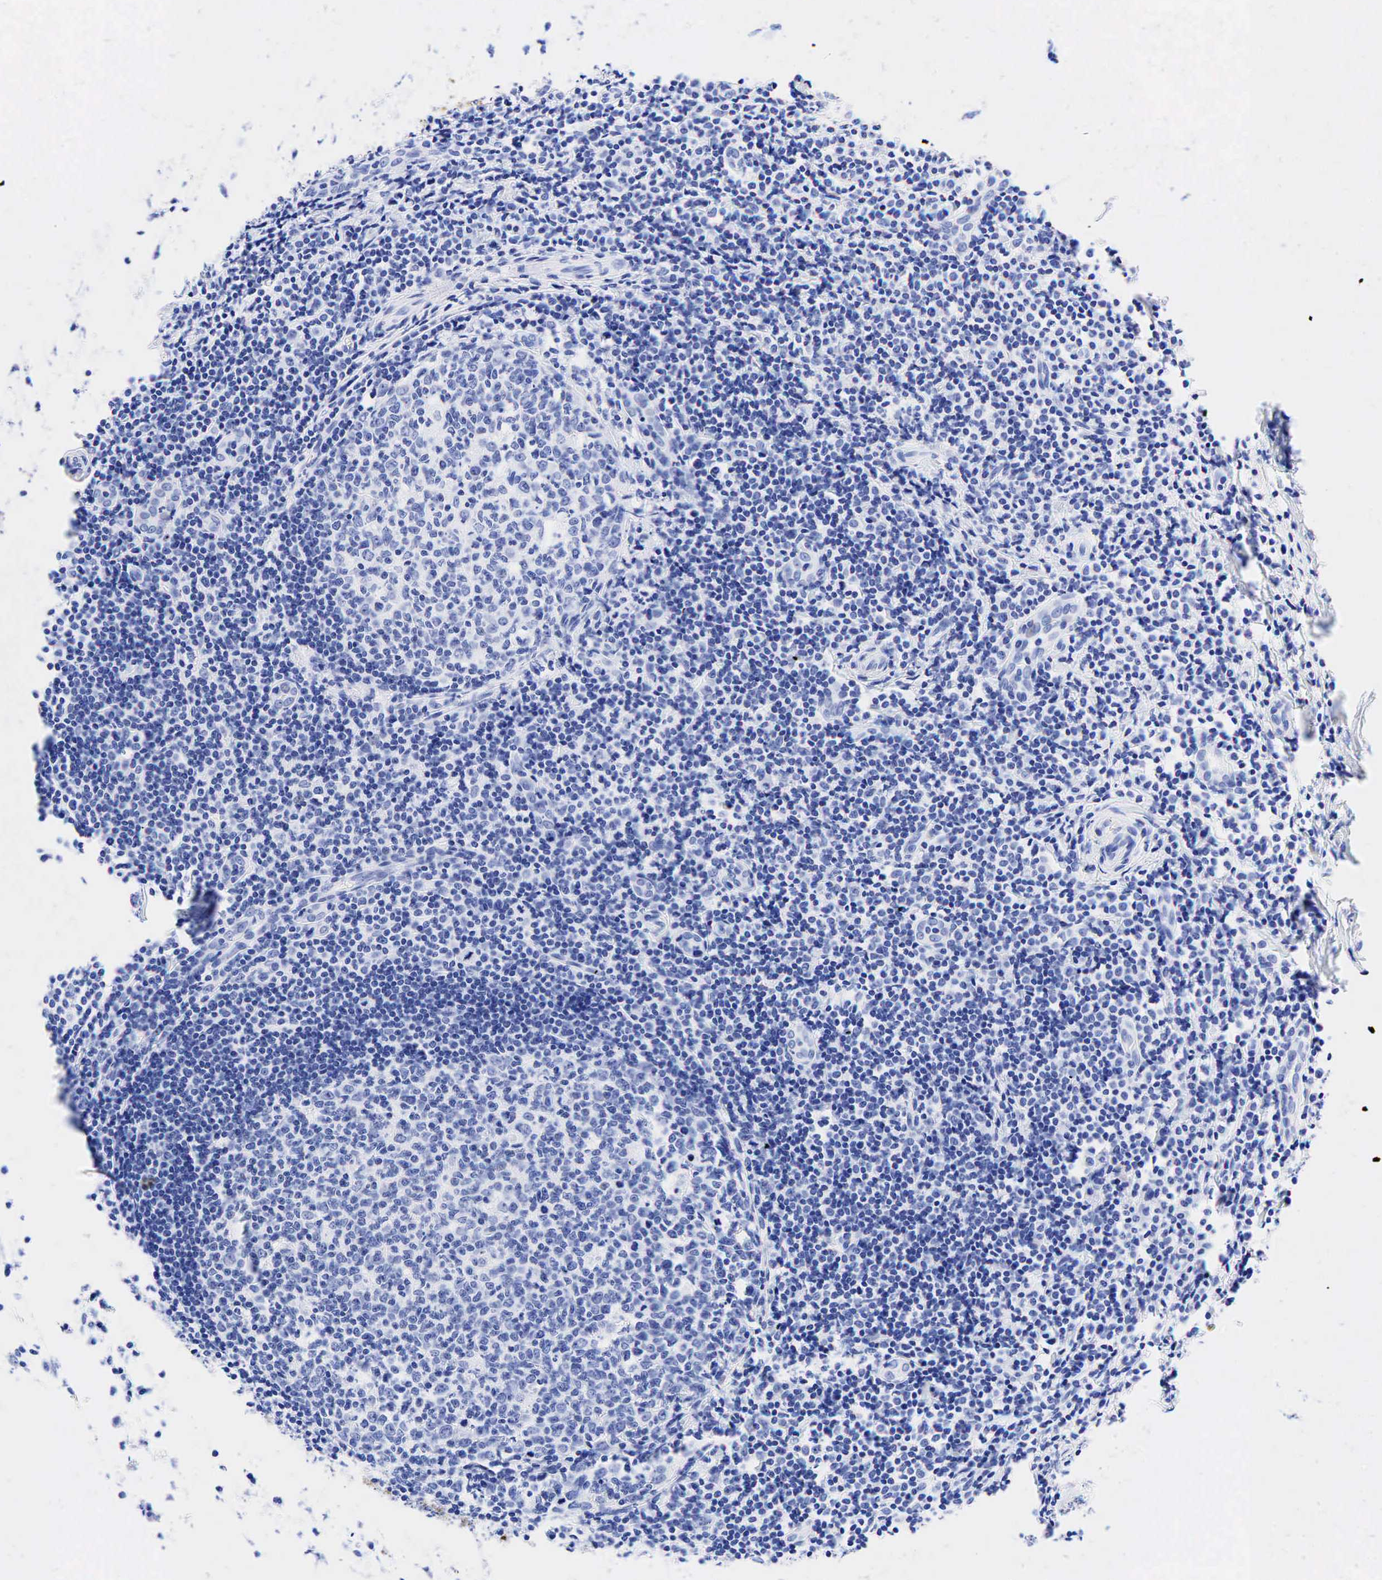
{"staining": {"intensity": "negative", "quantity": "none", "location": "none"}, "tissue": "tonsil", "cell_type": "Germinal center cells", "image_type": "normal", "snomed": [{"axis": "morphology", "description": "Normal tissue, NOS"}, {"axis": "topography", "description": "Tonsil"}], "caption": "Protein analysis of benign tonsil reveals no significant staining in germinal center cells.", "gene": "KRT19", "patient": {"sex": "female", "age": 41}}